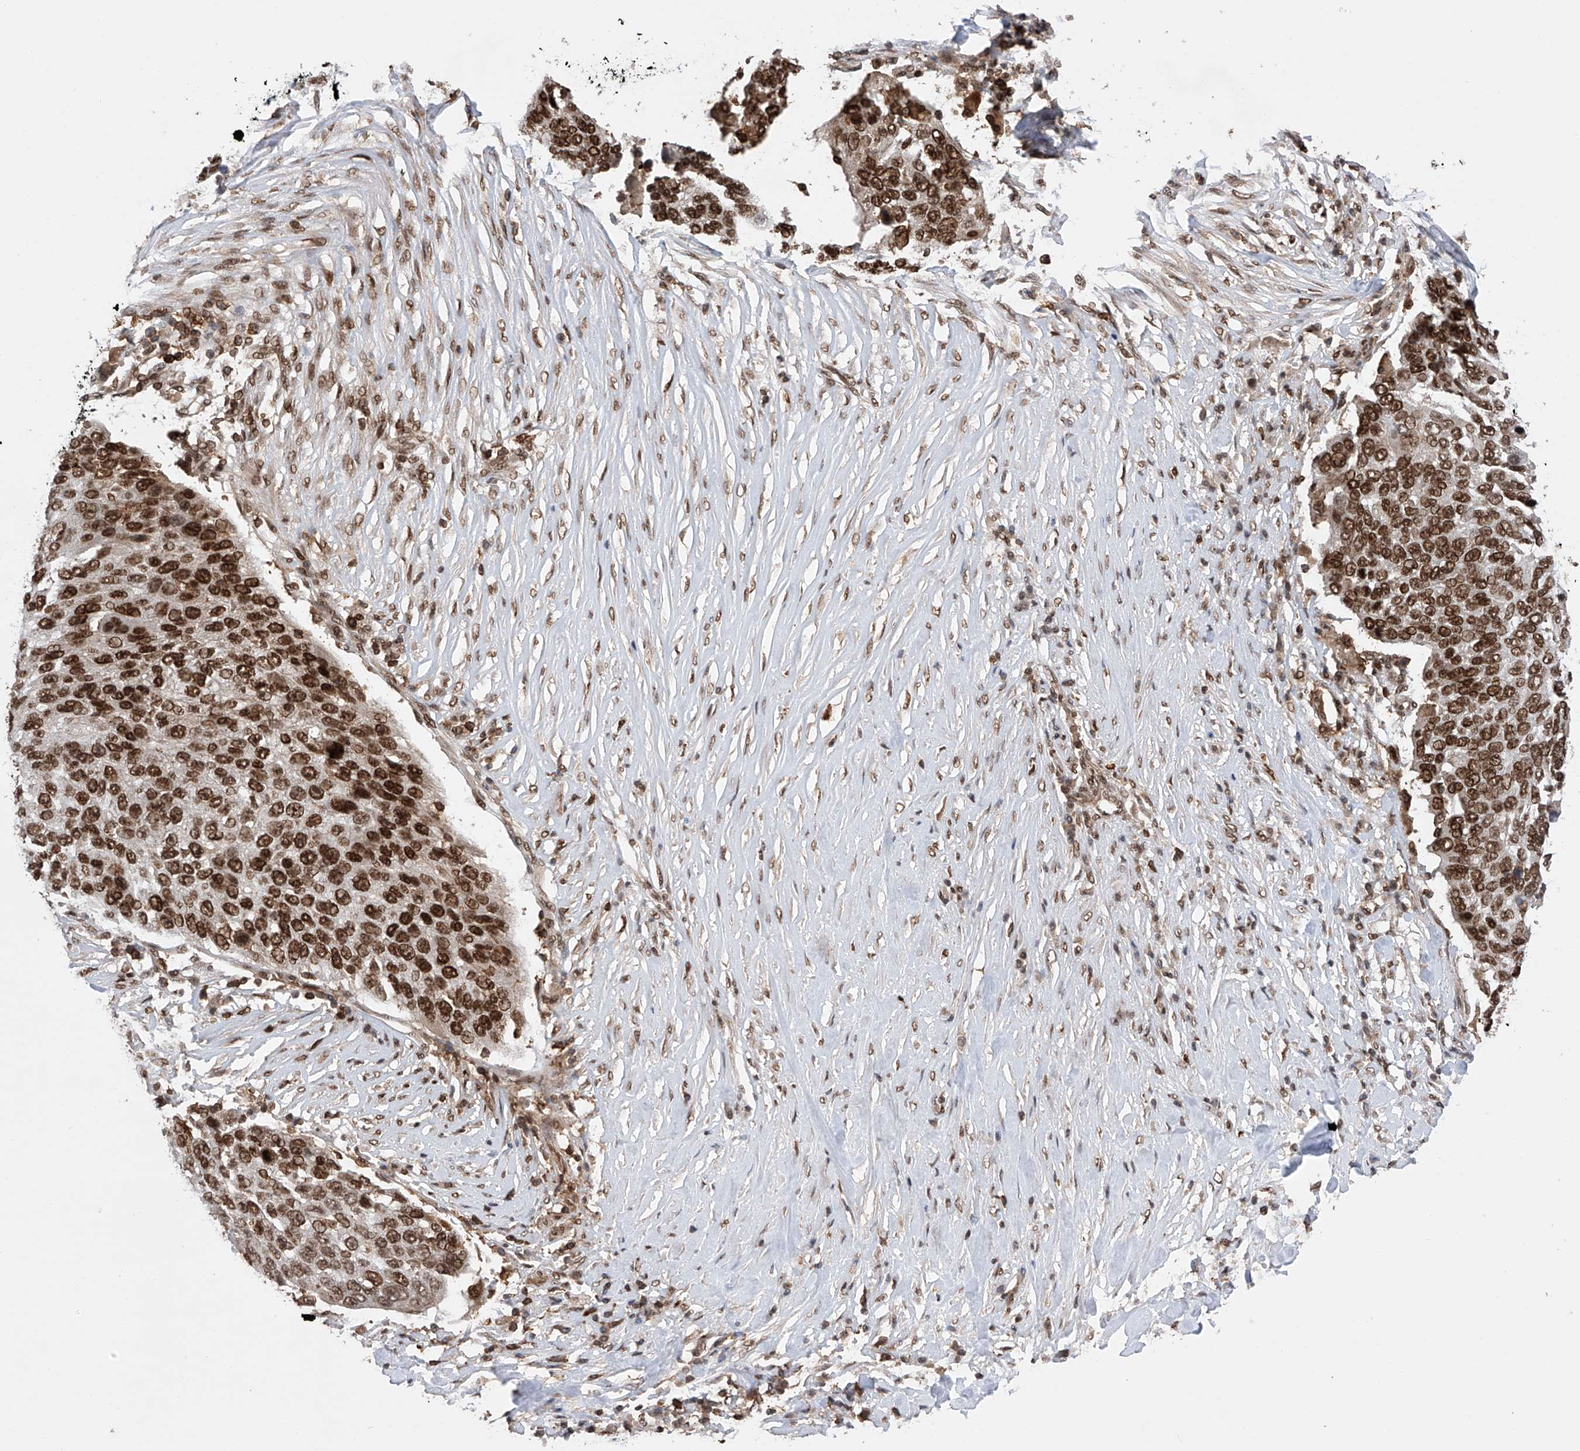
{"staining": {"intensity": "strong", "quantity": ">75%", "location": "nuclear"}, "tissue": "lung cancer", "cell_type": "Tumor cells", "image_type": "cancer", "snomed": [{"axis": "morphology", "description": "Squamous cell carcinoma, NOS"}, {"axis": "topography", "description": "Lung"}], "caption": "Human lung cancer (squamous cell carcinoma) stained with a brown dye demonstrates strong nuclear positive staining in approximately >75% of tumor cells.", "gene": "ZNF280D", "patient": {"sex": "male", "age": 66}}